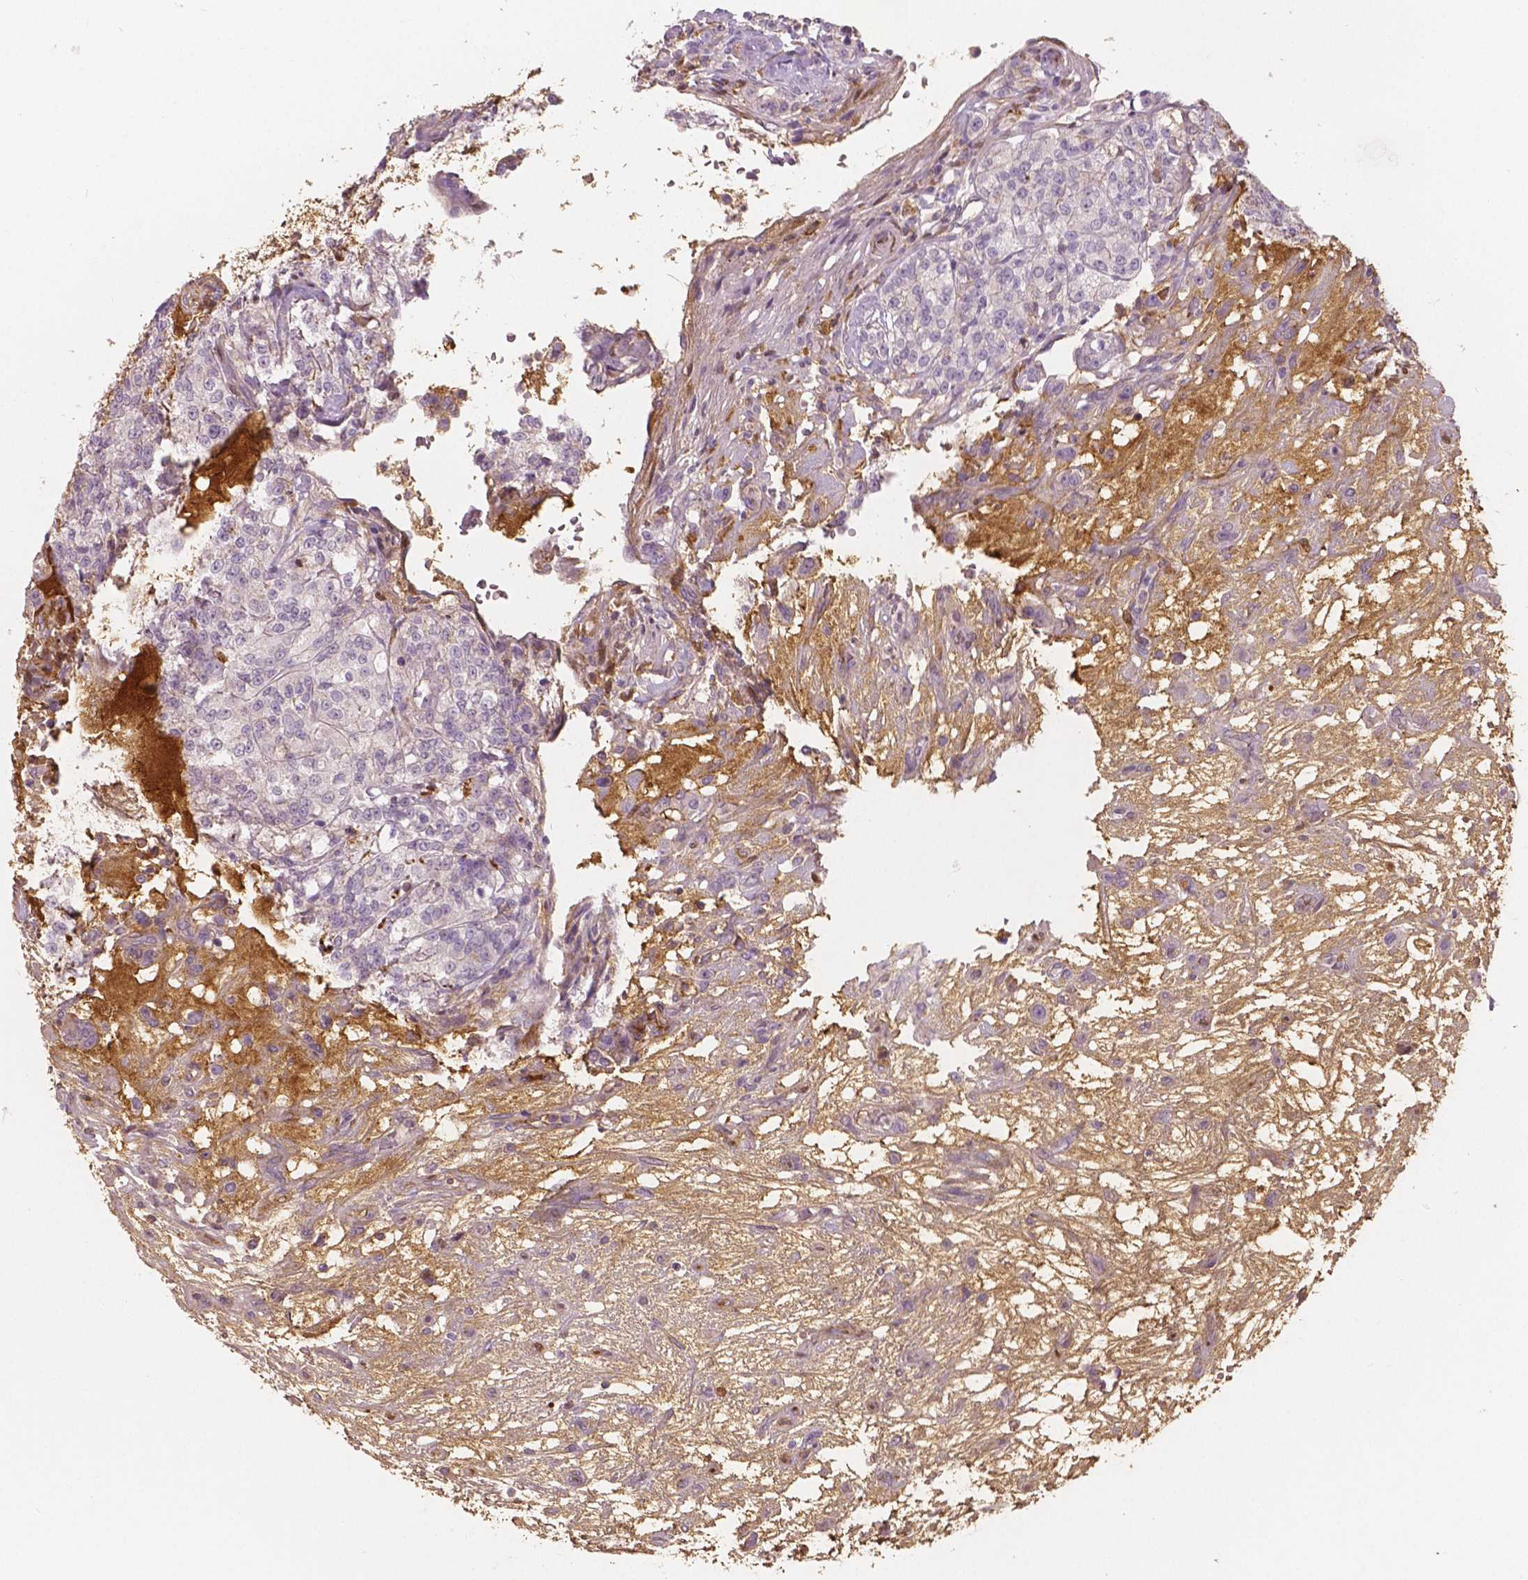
{"staining": {"intensity": "negative", "quantity": "none", "location": "none"}, "tissue": "renal cancer", "cell_type": "Tumor cells", "image_type": "cancer", "snomed": [{"axis": "morphology", "description": "Adenocarcinoma, NOS"}, {"axis": "topography", "description": "Kidney"}], "caption": "Immunohistochemistry photomicrograph of neoplastic tissue: renal cancer (adenocarcinoma) stained with DAB (3,3'-diaminobenzidine) exhibits no significant protein staining in tumor cells. (Stains: DAB (3,3'-diaminobenzidine) immunohistochemistry with hematoxylin counter stain, Microscopy: brightfield microscopy at high magnification).", "gene": "APOA4", "patient": {"sex": "female", "age": 63}}